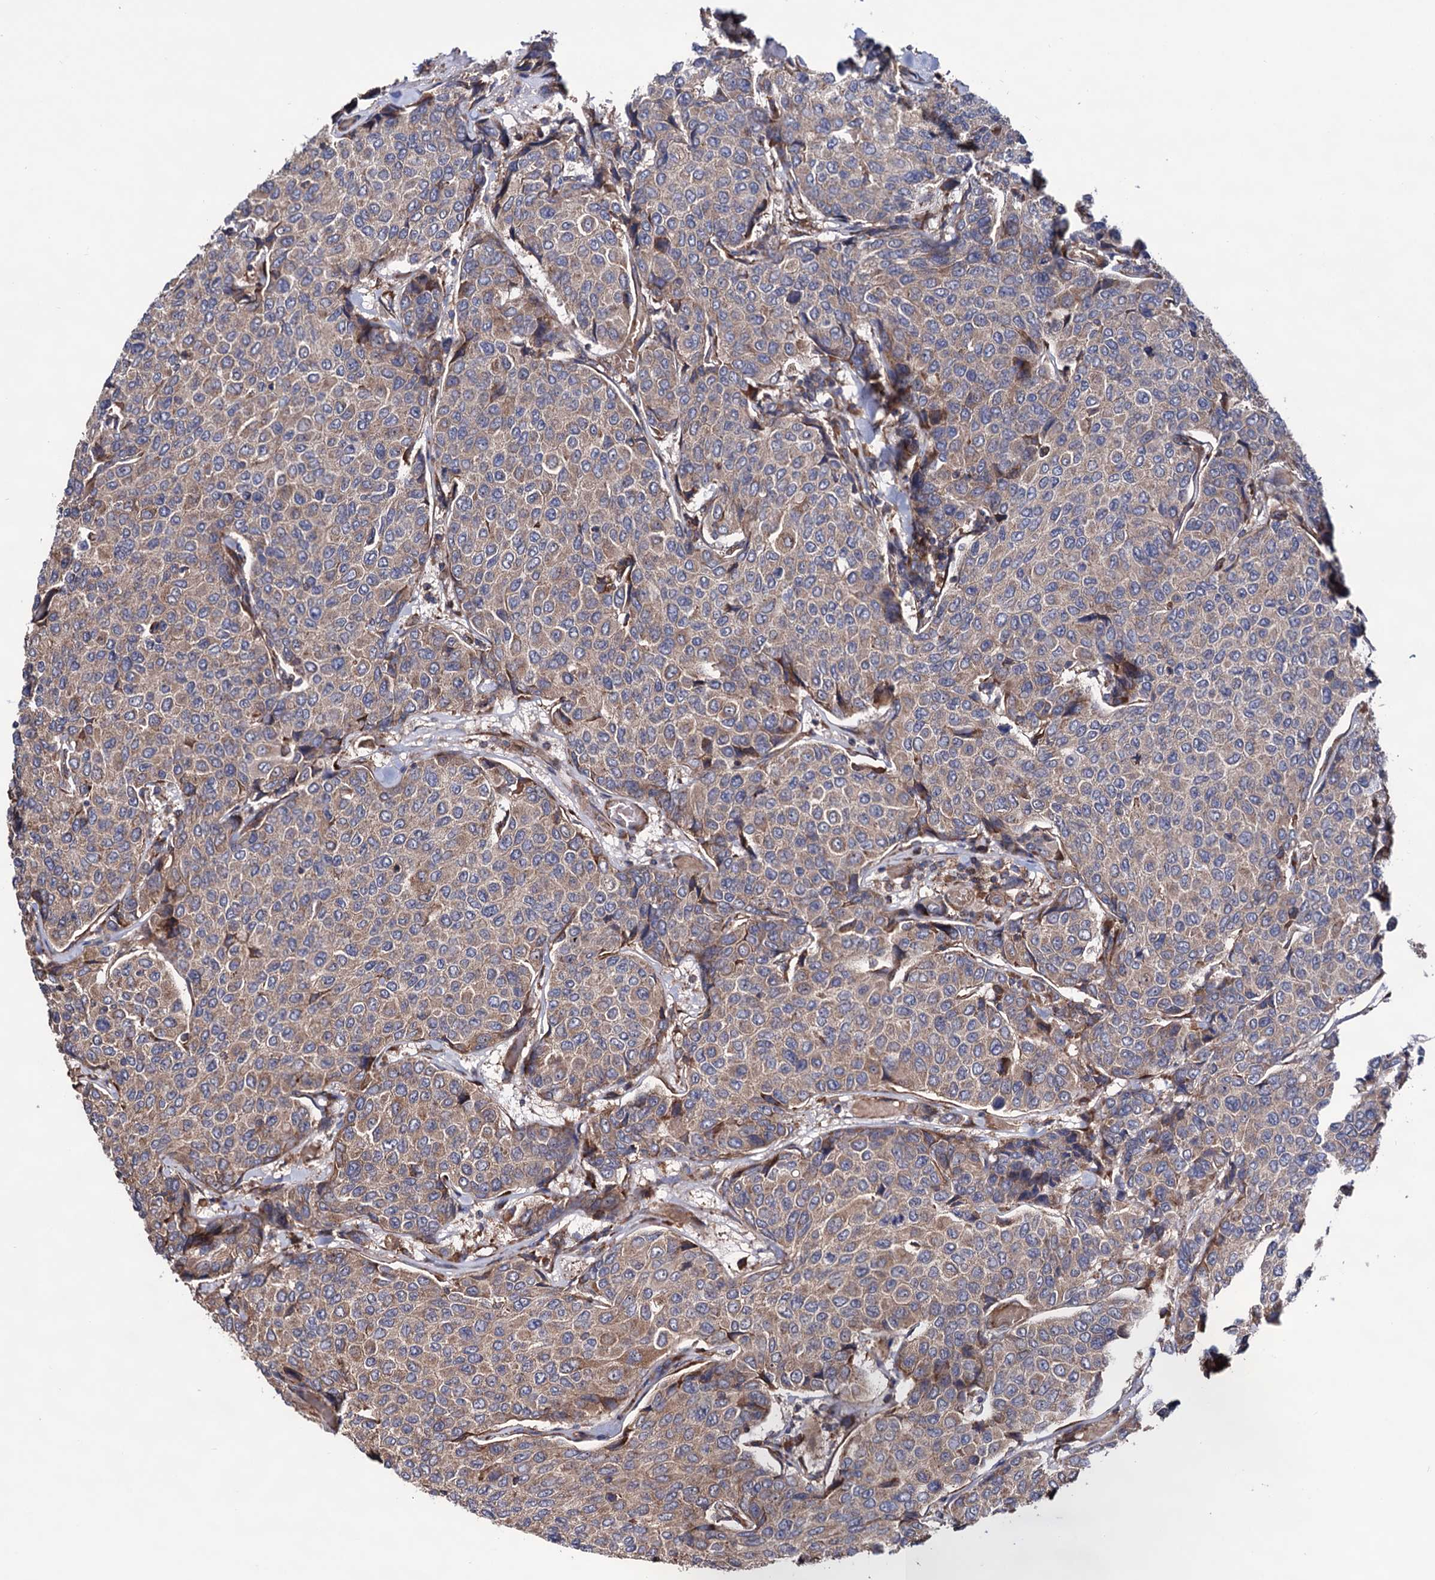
{"staining": {"intensity": "weak", "quantity": ">75%", "location": "cytoplasmic/membranous"}, "tissue": "breast cancer", "cell_type": "Tumor cells", "image_type": "cancer", "snomed": [{"axis": "morphology", "description": "Duct carcinoma"}, {"axis": "topography", "description": "Breast"}], "caption": "Protein expression analysis of breast cancer demonstrates weak cytoplasmic/membranous expression in about >75% of tumor cells.", "gene": "FERMT2", "patient": {"sex": "female", "age": 55}}